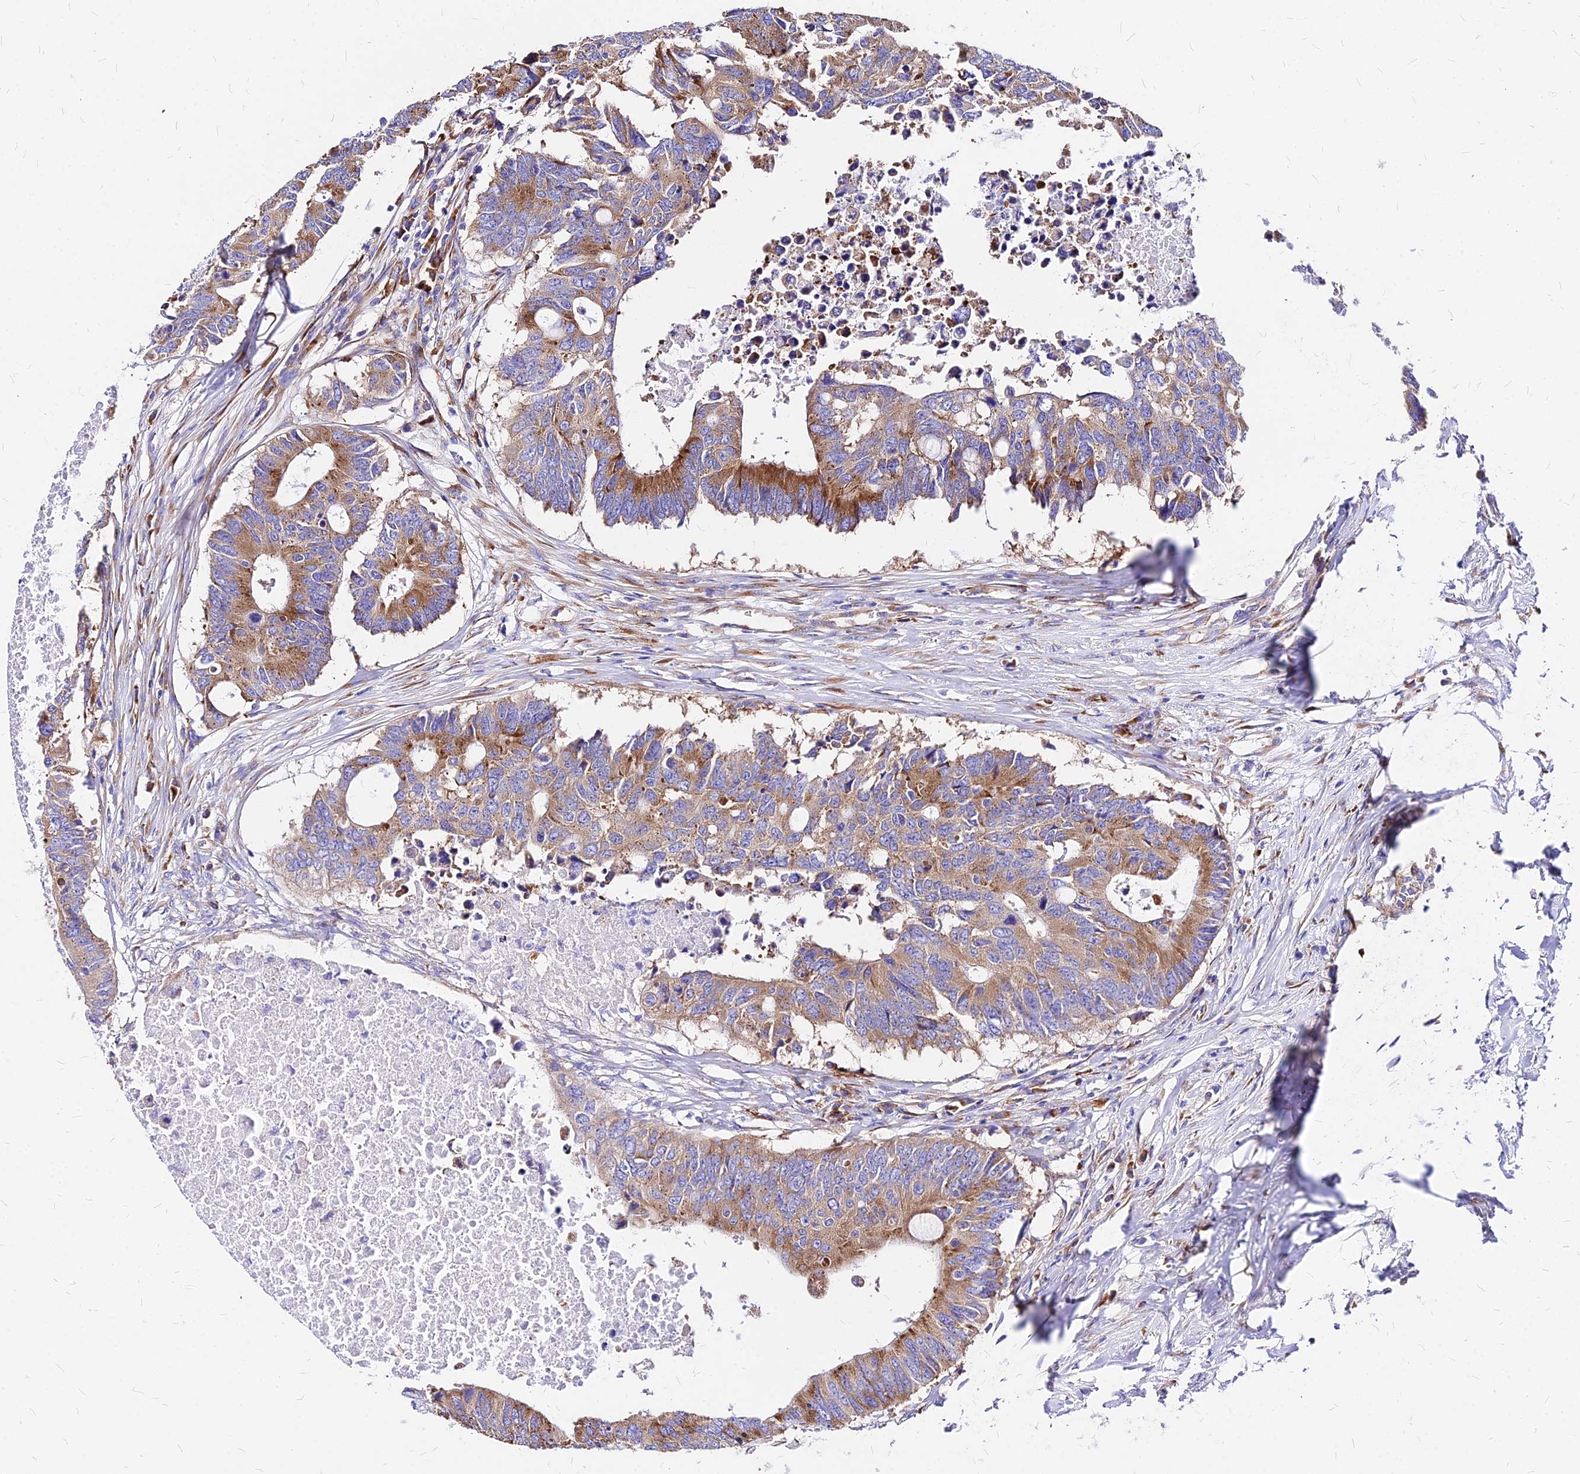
{"staining": {"intensity": "moderate", "quantity": ">75%", "location": "cytoplasmic/membranous"}, "tissue": "colorectal cancer", "cell_type": "Tumor cells", "image_type": "cancer", "snomed": [{"axis": "morphology", "description": "Adenocarcinoma, NOS"}, {"axis": "topography", "description": "Colon"}], "caption": "Immunohistochemical staining of human colorectal adenocarcinoma demonstrates medium levels of moderate cytoplasmic/membranous protein staining in approximately >75% of tumor cells.", "gene": "RPL19", "patient": {"sex": "male", "age": 71}}